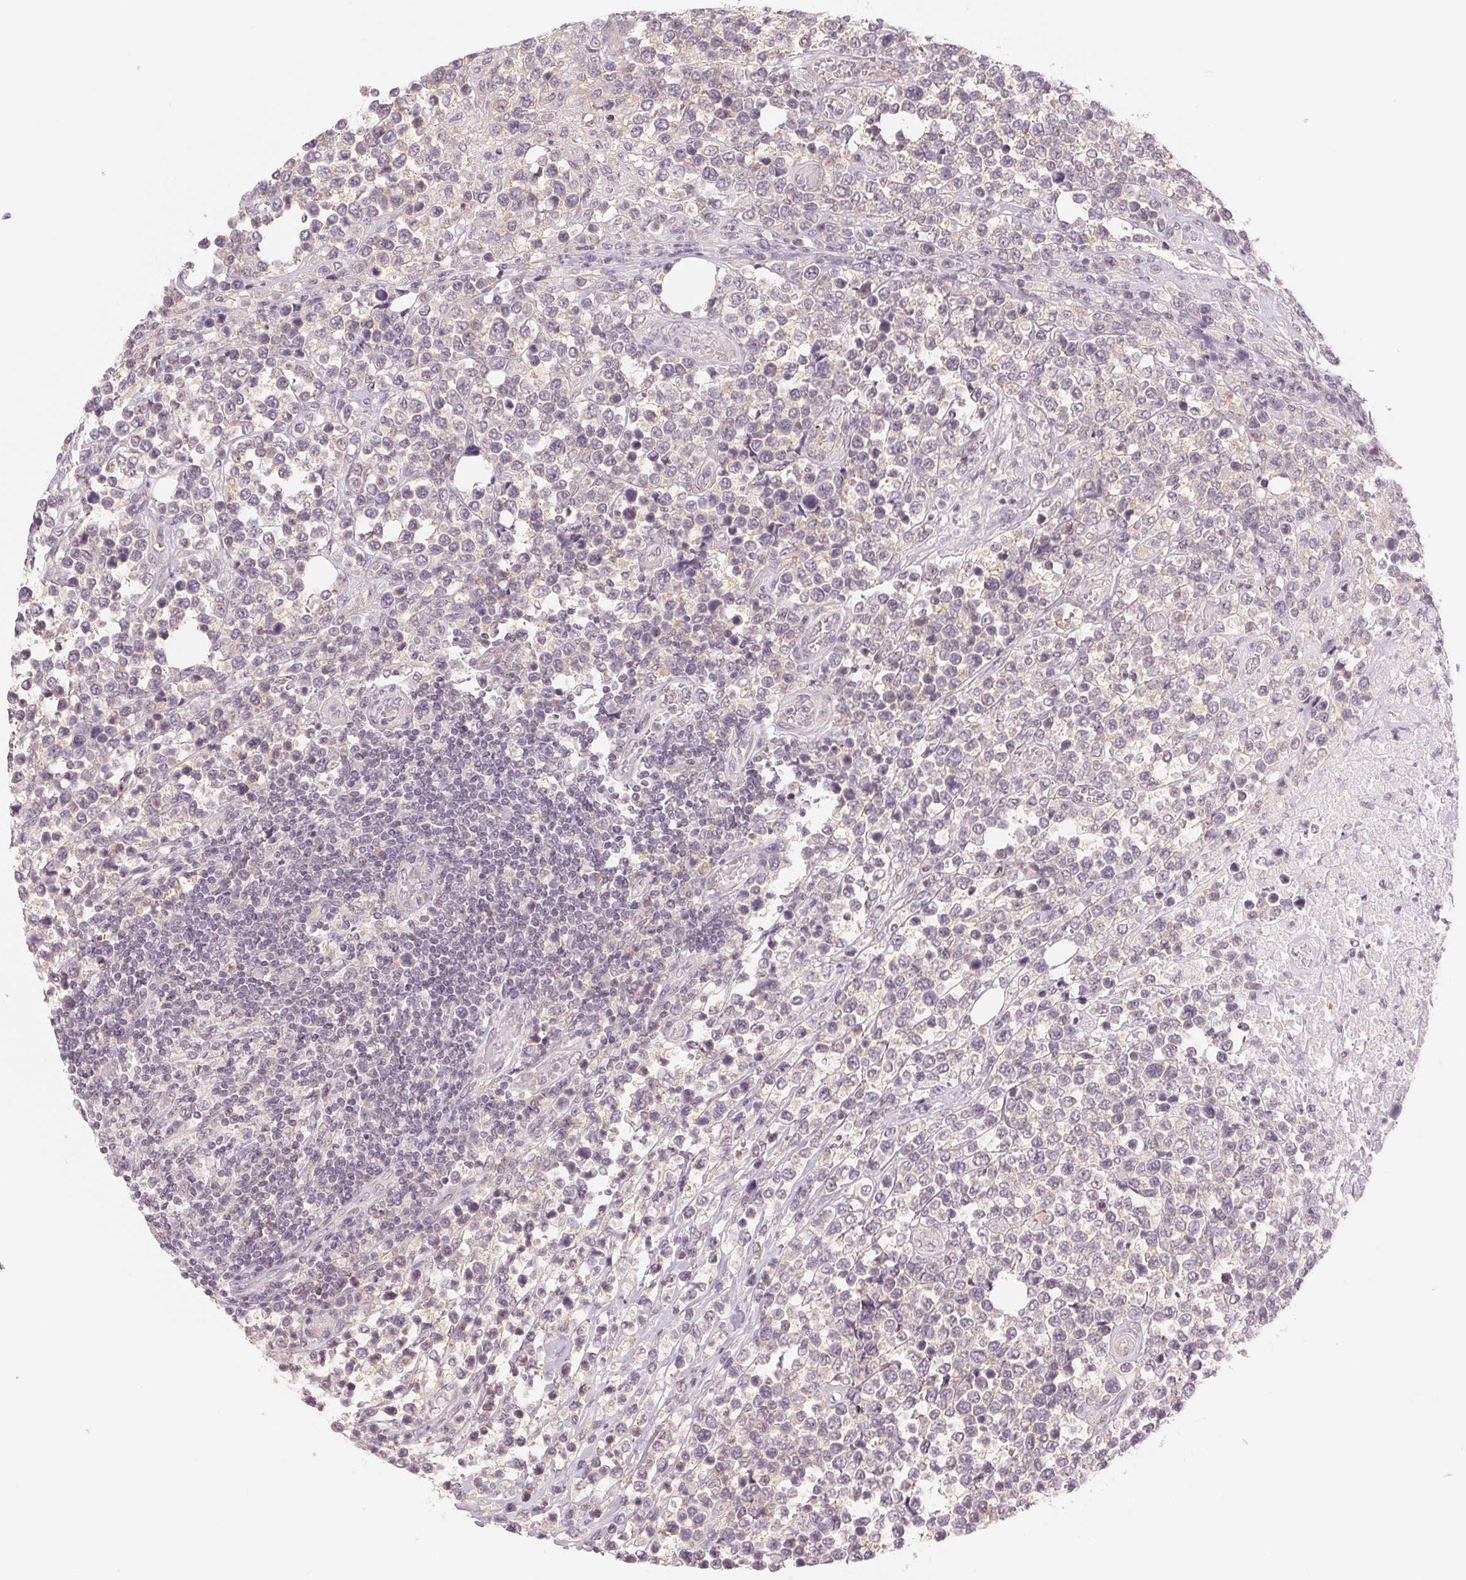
{"staining": {"intensity": "negative", "quantity": "none", "location": "none"}, "tissue": "lymphoma", "cell_type": "Tumor cells", "image_type": "cancer", "snomed": [{"axis": "morphology", "description": "Malignant lymphoma, non-Hodgkin's type, High grade"}, {"axis": "topography", "description": "Soft tissue"}], "caption": "Immunohistochemical staining of human high-grade malignant lymphoma, non-Hodgkin's type reveals no significant staining in tumor cells.", "gene": "KPRP", "patient": {"sex": "female", "age": 56}}